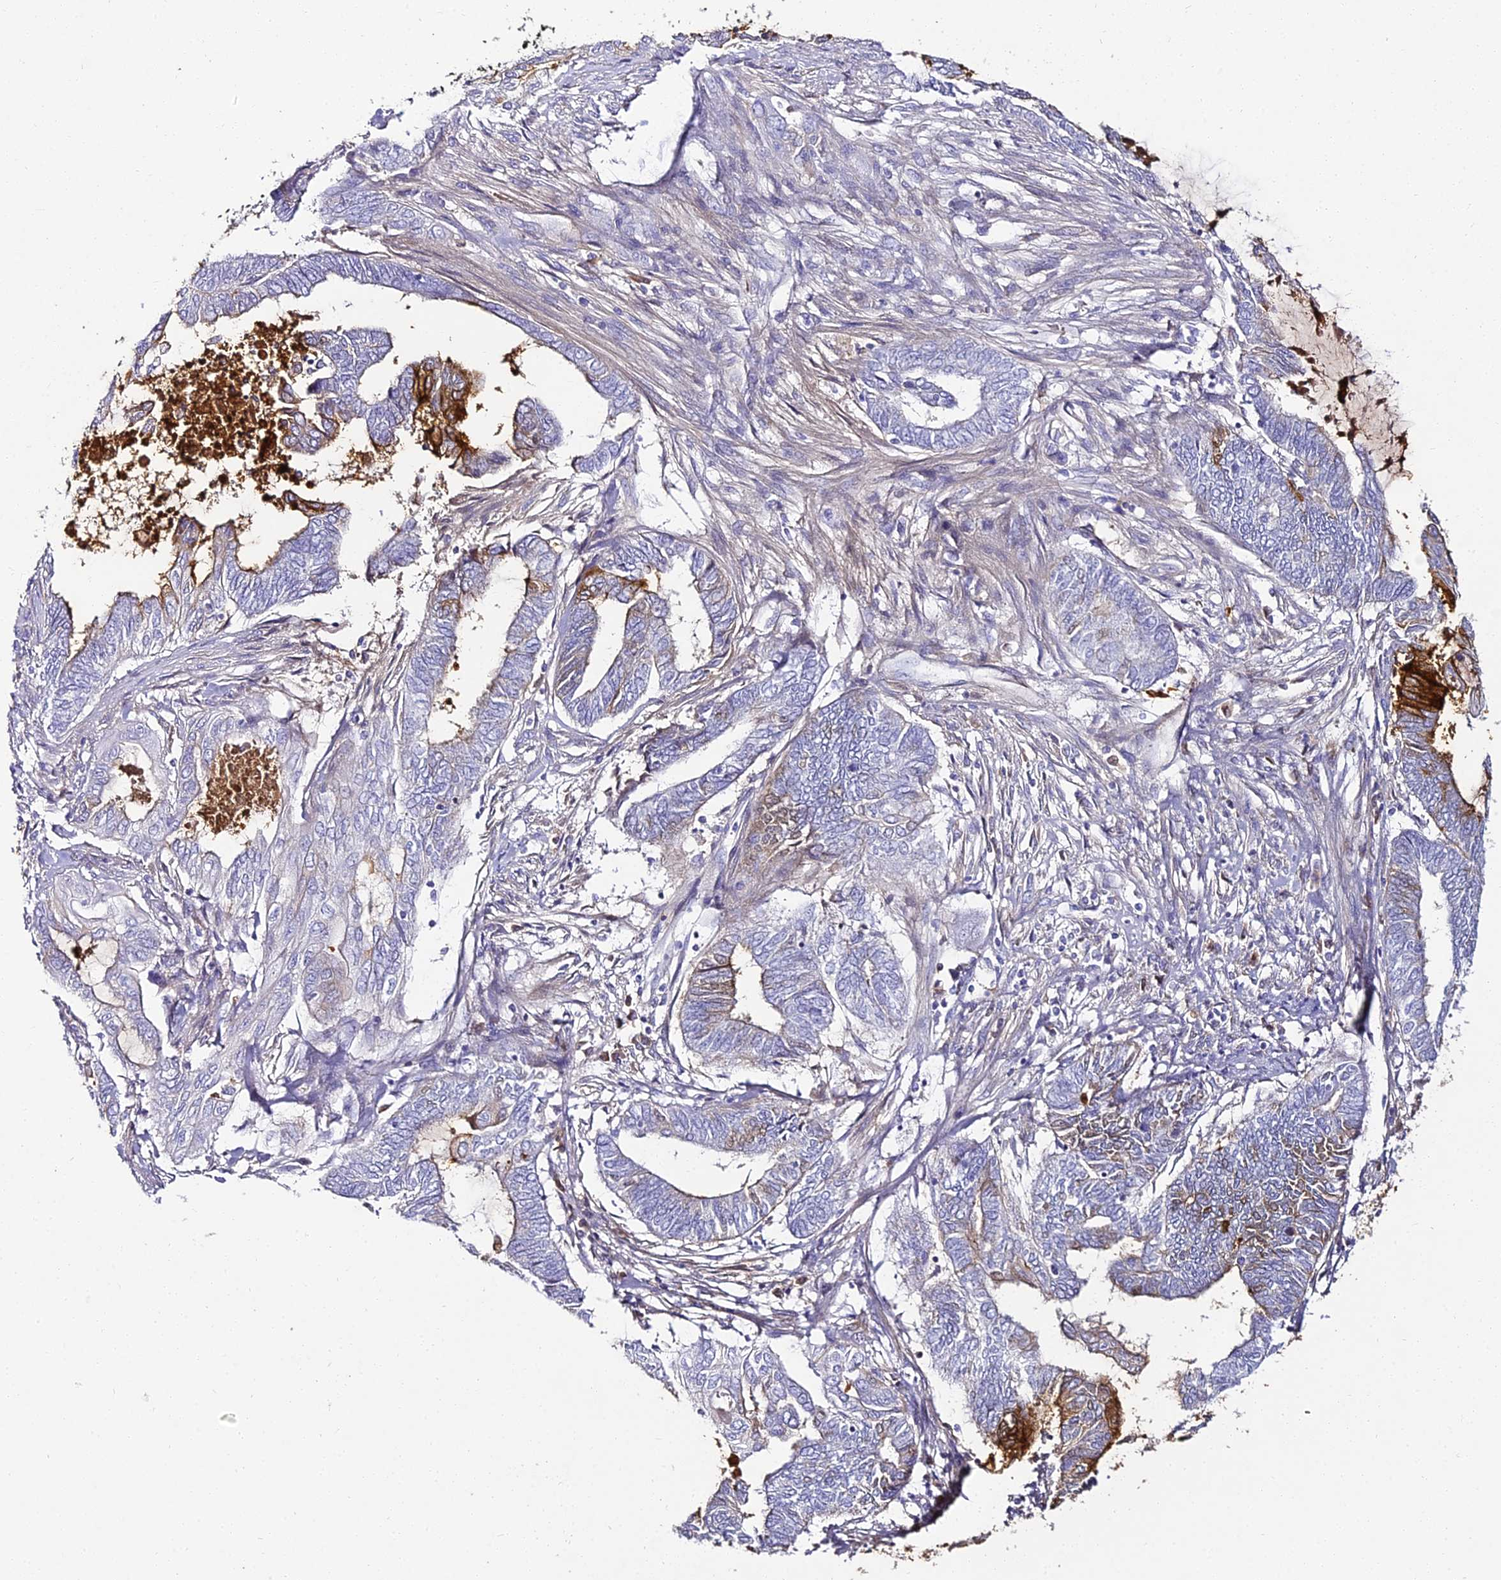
{"staining": {"intensity": "strong", "quantity": "<25%", "location": "cytoplasmic/membranous"}, "tissue": "endometrial cancer", "cell_type": "Tumor cells", "image_type": "cancer", "snomed": [{"axis": "morphology", "description": "Adenocarcinoma, NOS"}, {"axis": "topography", "description": "Uterus"}, {"axis": "topography", "description": "Endometrium"}], "caption": "This is an image of immunohistochemistry (IHC) staining of endometrial cancer (adenocarcinoma), which shows strong positivity in the cytoplasmic/membranous of tumor cells.", "gene": "ALPG", "patient": {"sex": "female", "age": 70}}